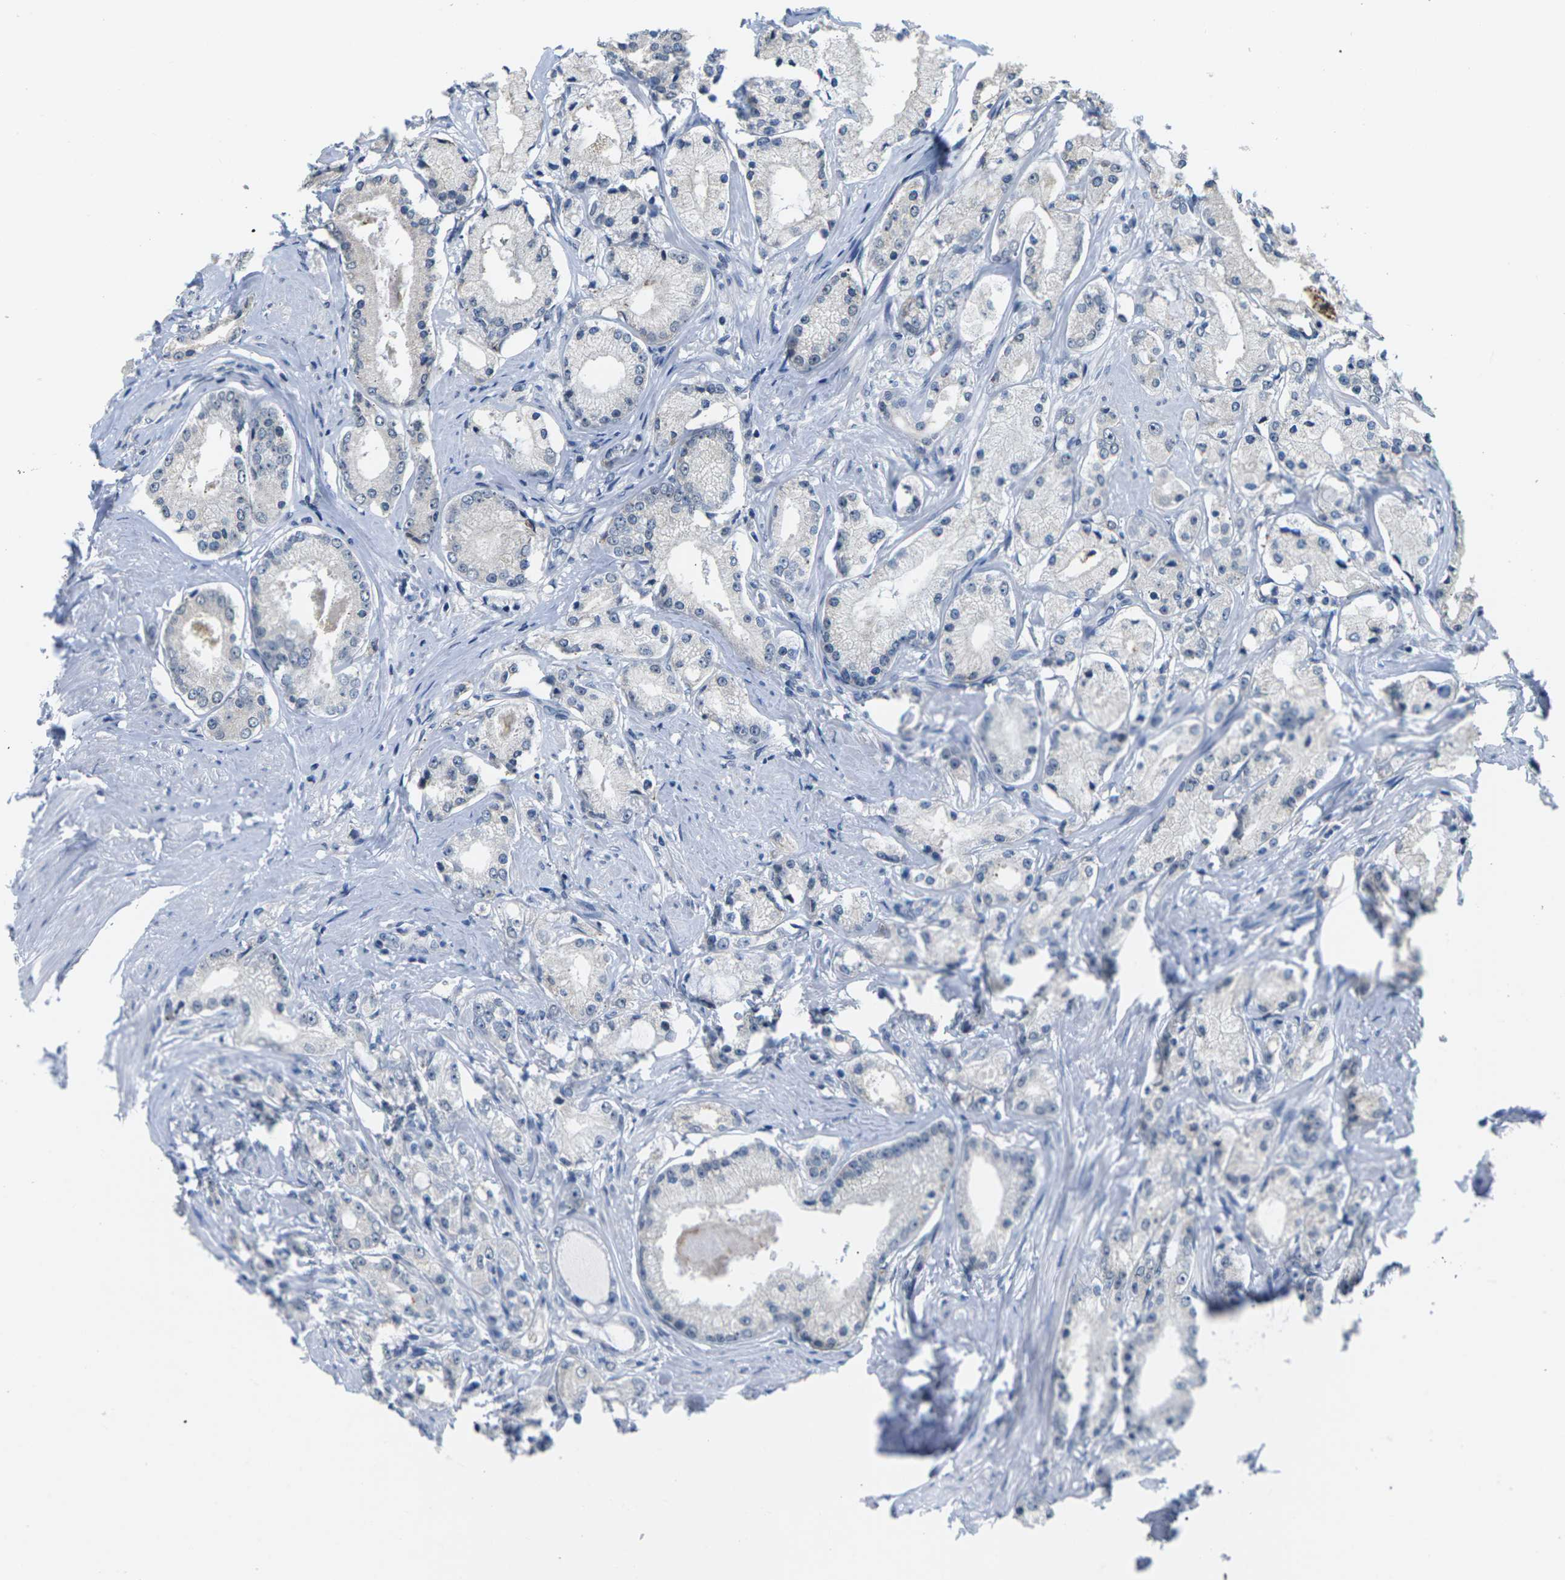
{"staining": {"intensity": "negative", "quantity": "none", "location": "none"}, "tissue": "prostate cancer", "cell_type": "Tumor cells", "image_type": "cancer", "snomed": [{"axis": "morphology", "description": "Adenocarcinoma, Low grade"}, {"axis": "topography", "description": "Prostate"}], "caption": "The histopathology image reveals no staining of tumor cells in prostate low-grade adenocarcinoma. (Stains: DAB (3,3'-diaminobenzidine) immunohistochemistry with hematoxylin counter stain, Microscopy: brightfield microscopy at high magnification).", "gene": "NSRP1", "patient": {"sex": "male", "age": 63}}